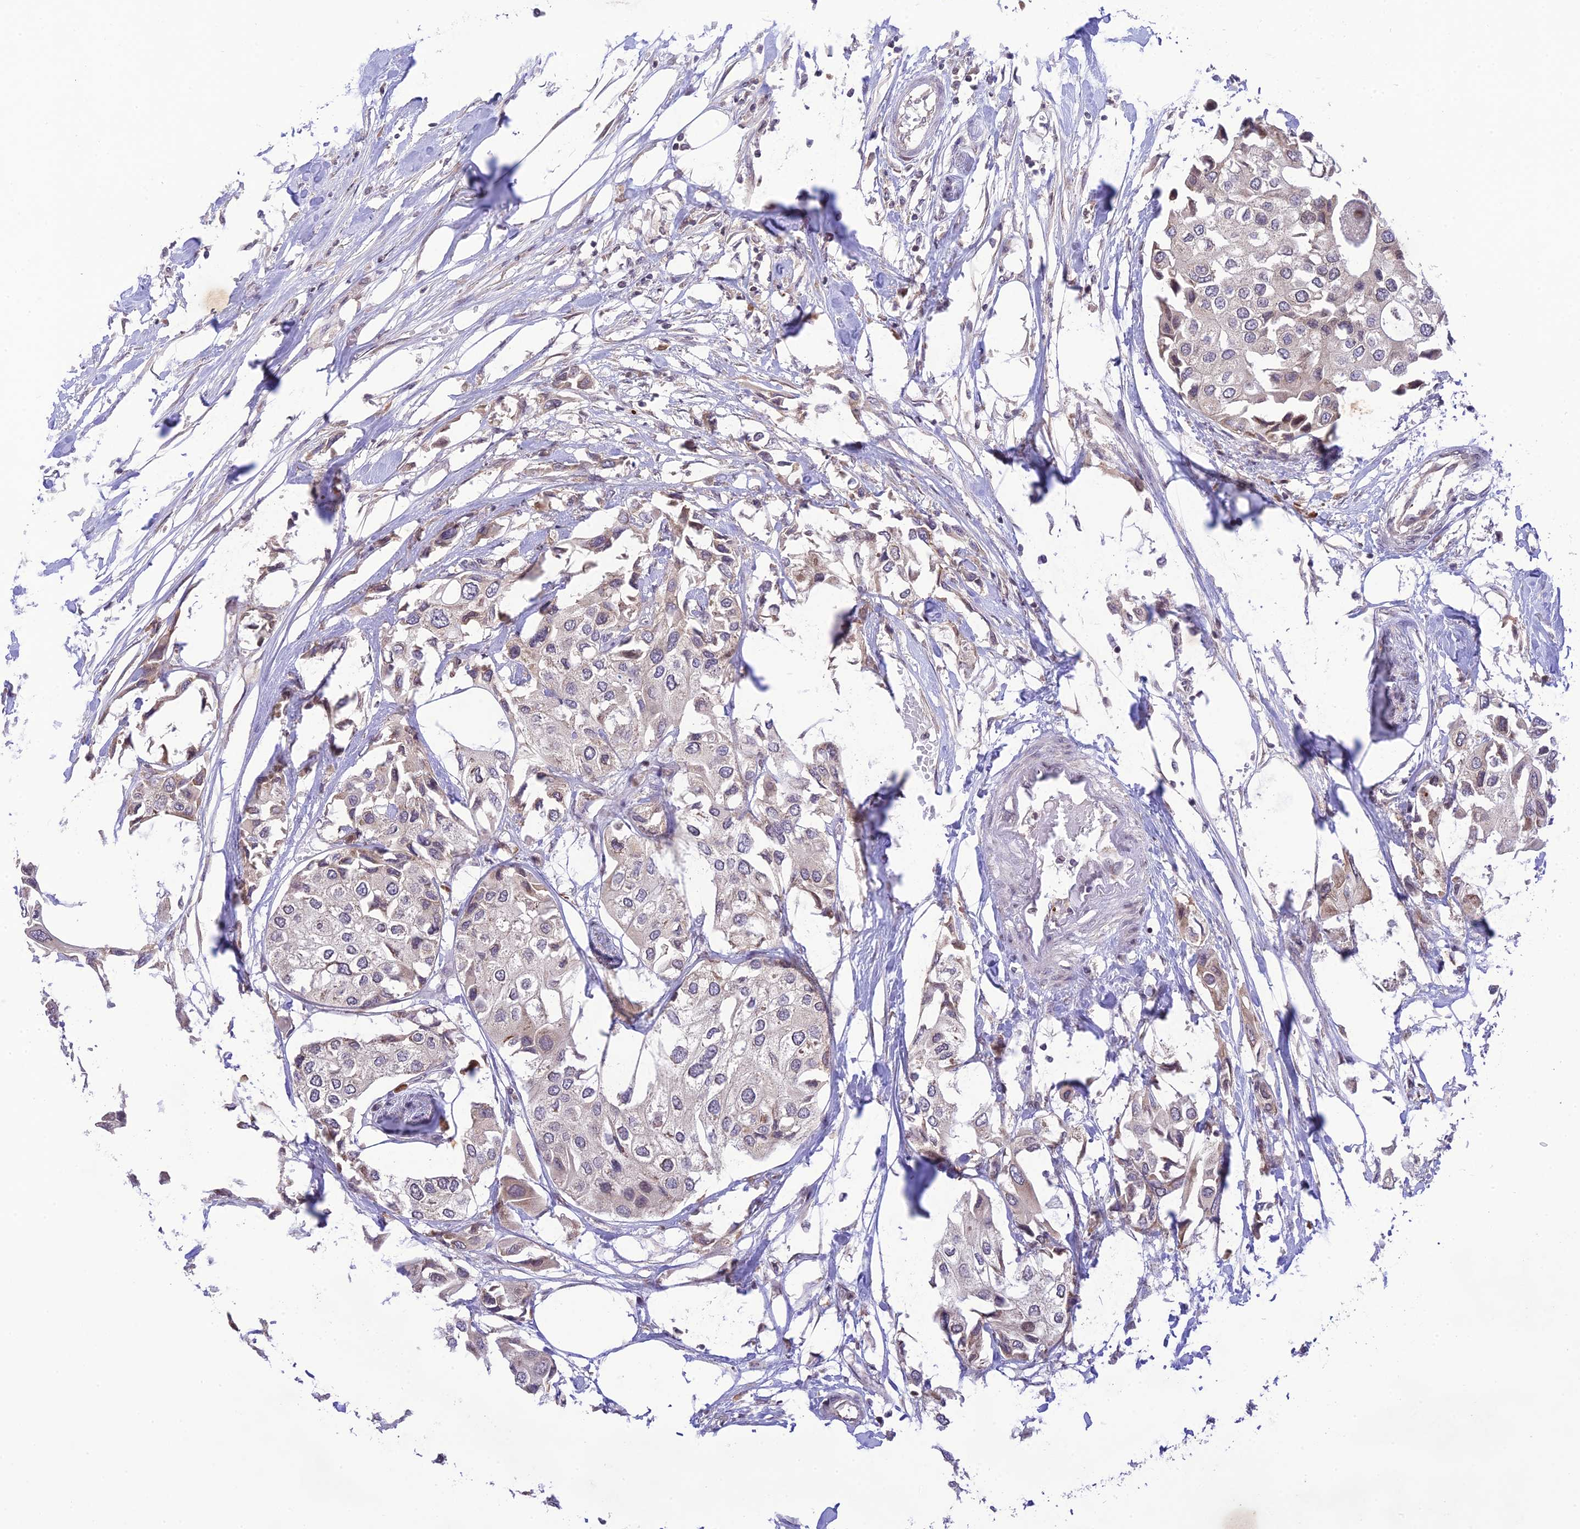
{"staining": {"intensity": "weak", "quantity": "<25%", "location": "cytoplasmic/membranous"}, "tissue": "urothelial cancer", "cell_type": "Tumor cells", "image_type": "cancer", "snomed": [{"axis": "morphology", "description": "Urothelial carcinoma, High grade"}, {"axis": "topography", "description": "Urinary bladder"}], "caption": "Image shows no protein positivity in tumor cells of urothelial carcinoma (high-grade) tissue.", "gene": "TEKT1", "patient": {"sex": "male", "age": 64}}